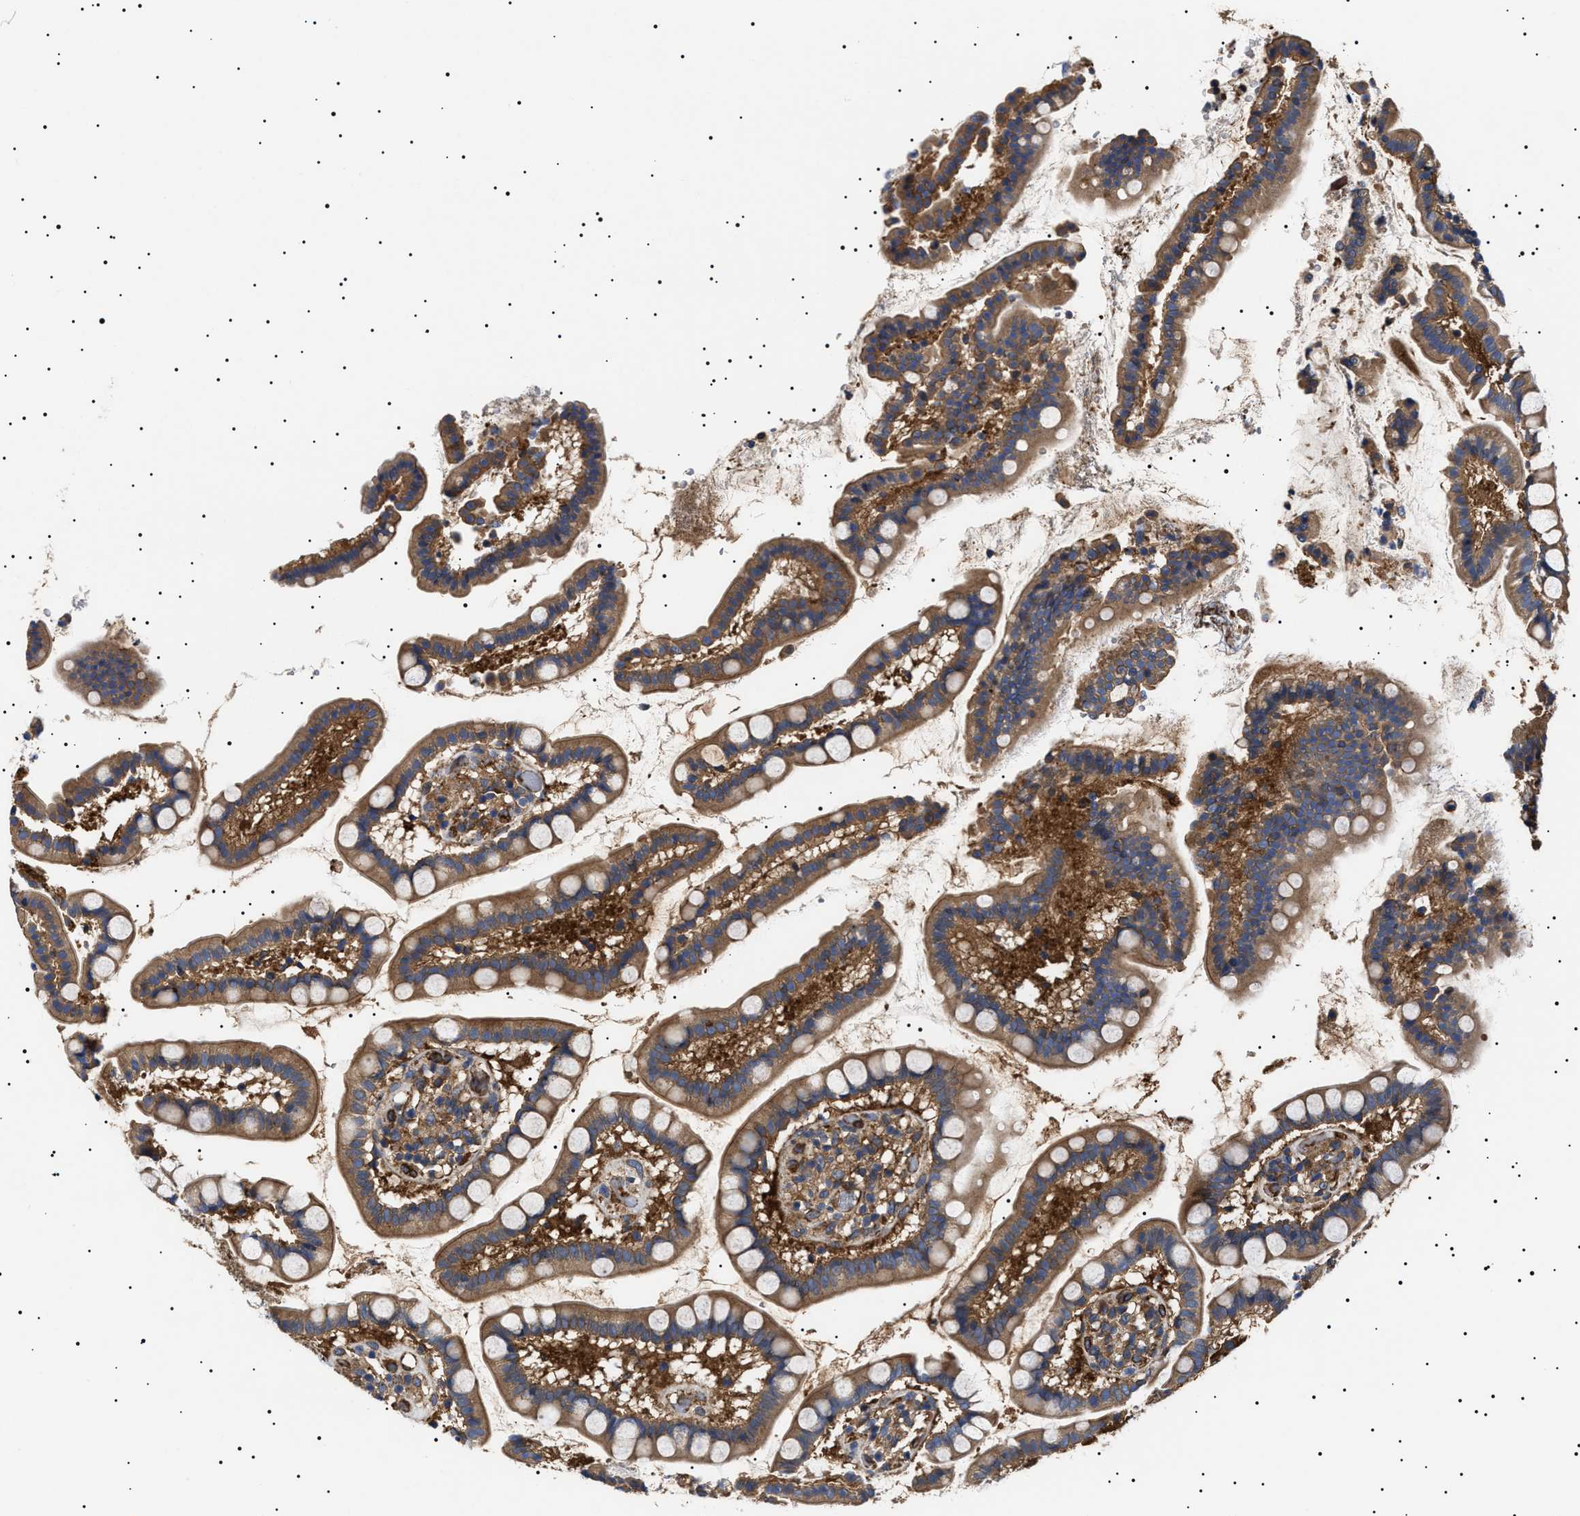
{"staining": {"intensity": "moderate", "quantity": ">75%", "location": "cytoplasmic/membranous"}, "tissue": "small intestine", "cell_type": "Glandular cells", "image_type": "normal", "snomed": [{"axis": "morphology", "description": "Normal tissue, NOS"}, {"axis": "topography", "description": "Small intestine"}], "caption": "Immunohistochemical staining of unremarkable small intestine displays medium levels of moderate cytoplasmic/membranous staining in approximately >75% of glandular cells.", "gene": "TPP2", "patient": {"sex": "female", "age": 84}}